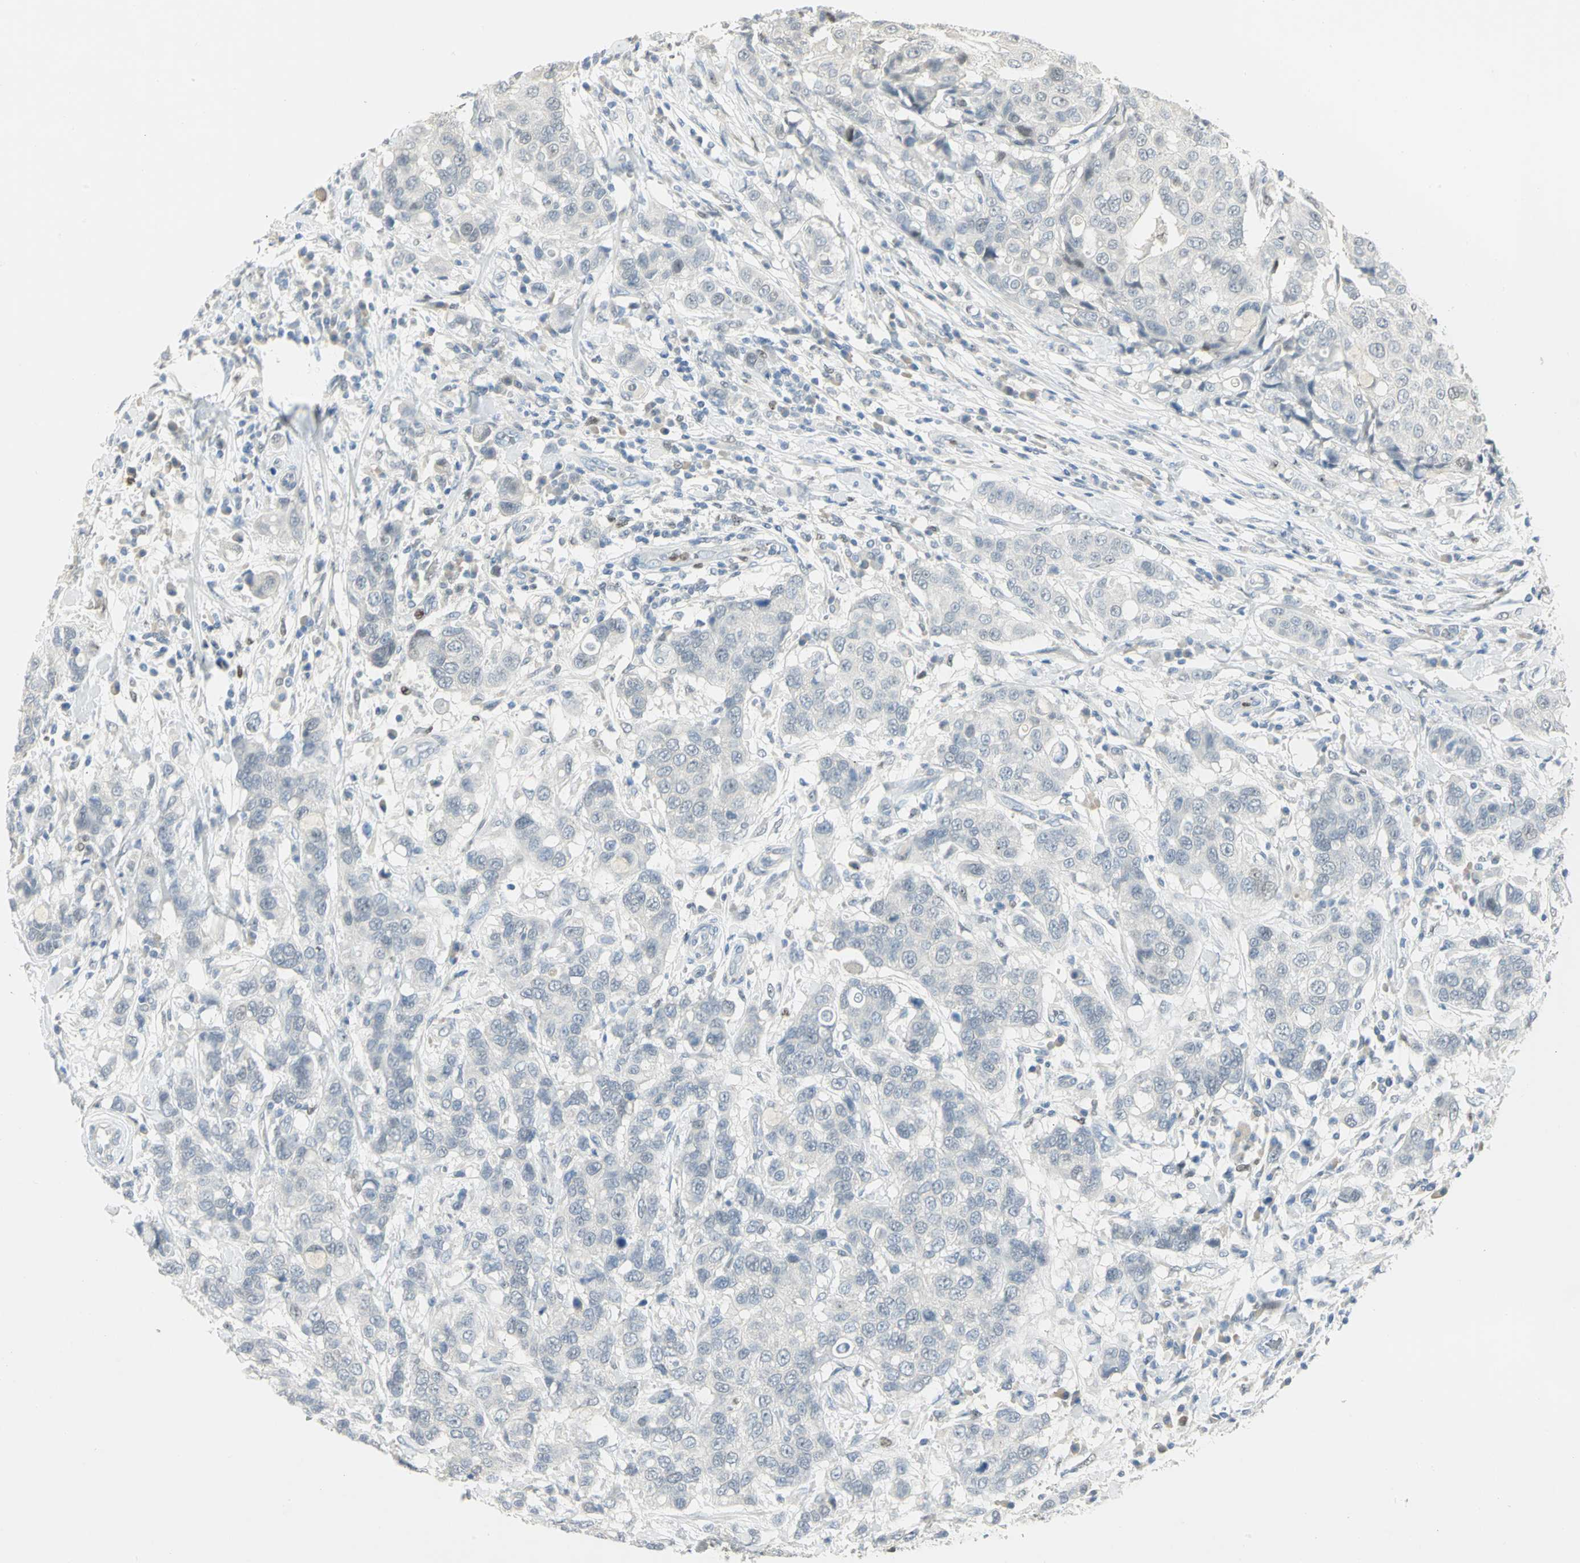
{"staining": {"intensity": "negative", "quantity": "none", "location": "none"}, "tissue": "breast cancer", "cell_type": "Tumor cells", "image_type": "cancer", "snomed": [{"axis": "morphology", "description": "Duct carcinoma"}, {"axis": "topography", "description": "Breast"}], "caption": "Breast invasive ductal carcinoma stained for a protein using immunohistochemistry (IHC) displays no expression tumor cells.", "gene": "BCL6", "patient": {"sex": "female", "age": 27}}